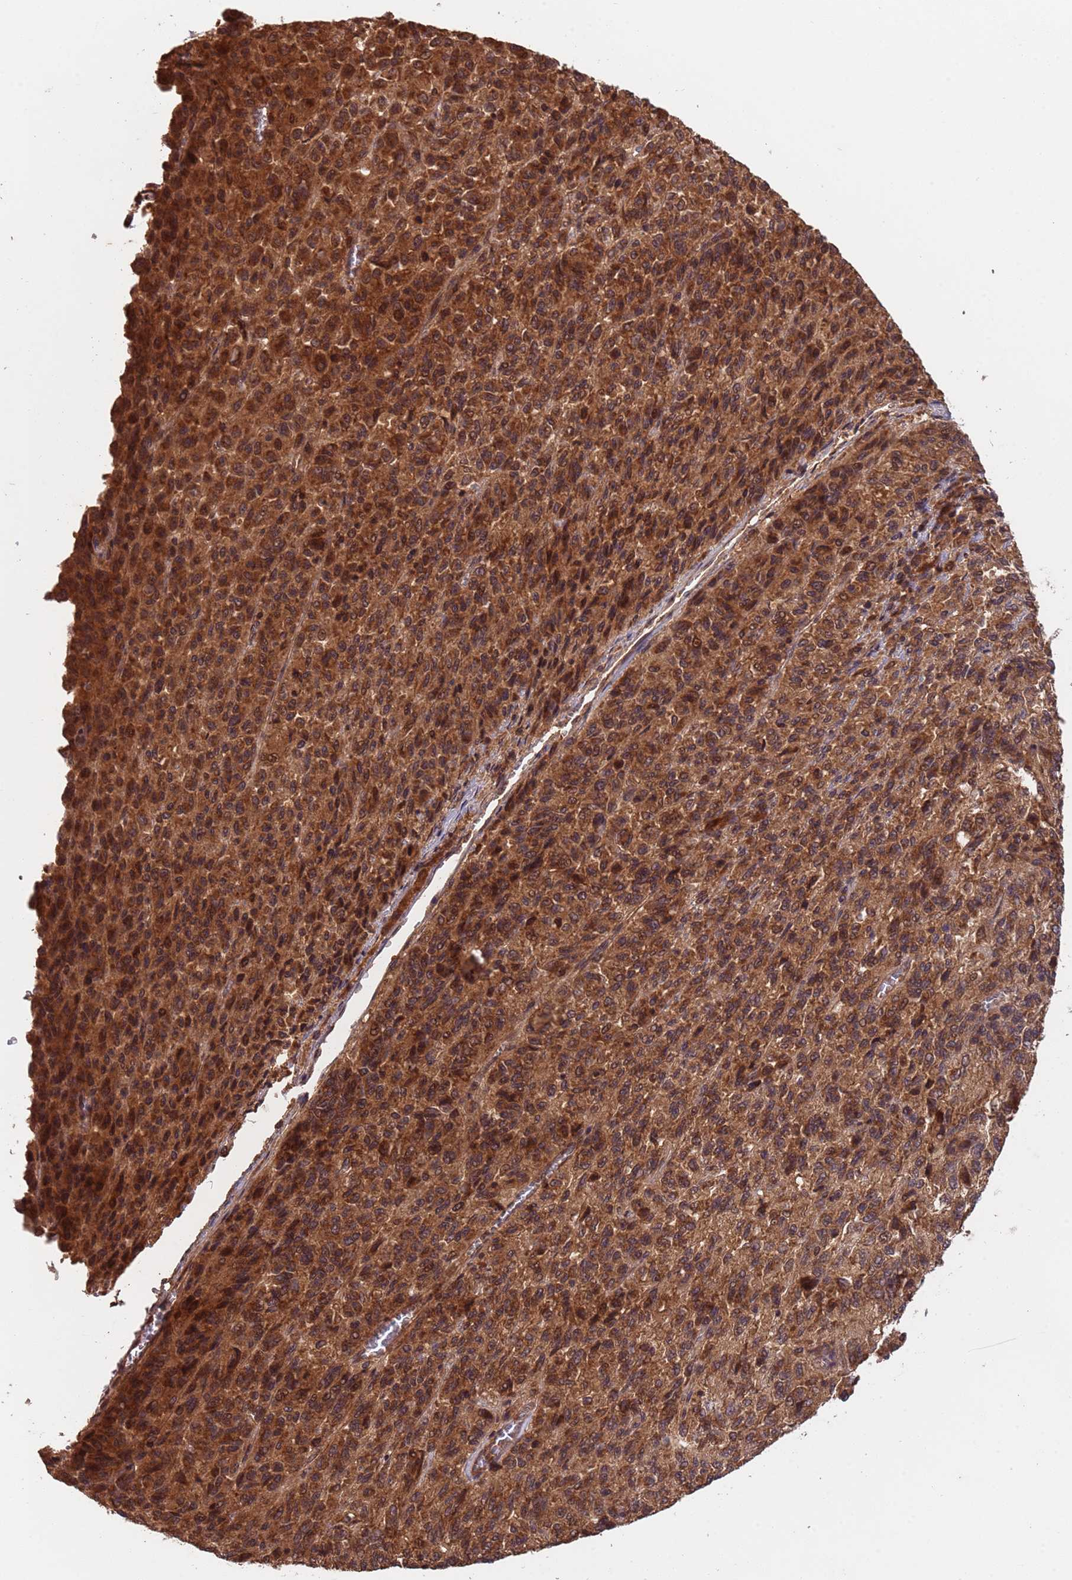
{"staining": {"intensity": "strong", "quantity": ">75%", "location": "cytoplasmic/membranous,nuclear"}, "tissue": "melanoma", "cell_type": "Tumor cells", "image_type": "cancer", "snomed": [{"axis": "morphology", "description": "Malignant melanoma, Metastatic site"}, {"axis": "topography", "description": "Lung"}], "caption": "Immunohistochemical staining of human melanoma displays high levels of strong cytoplasmic/membranous and nuclear protein expression in approximately >75% of tumor cells.", "gene": "ERI1", "patient": {"sex": "male", "age": 64}}